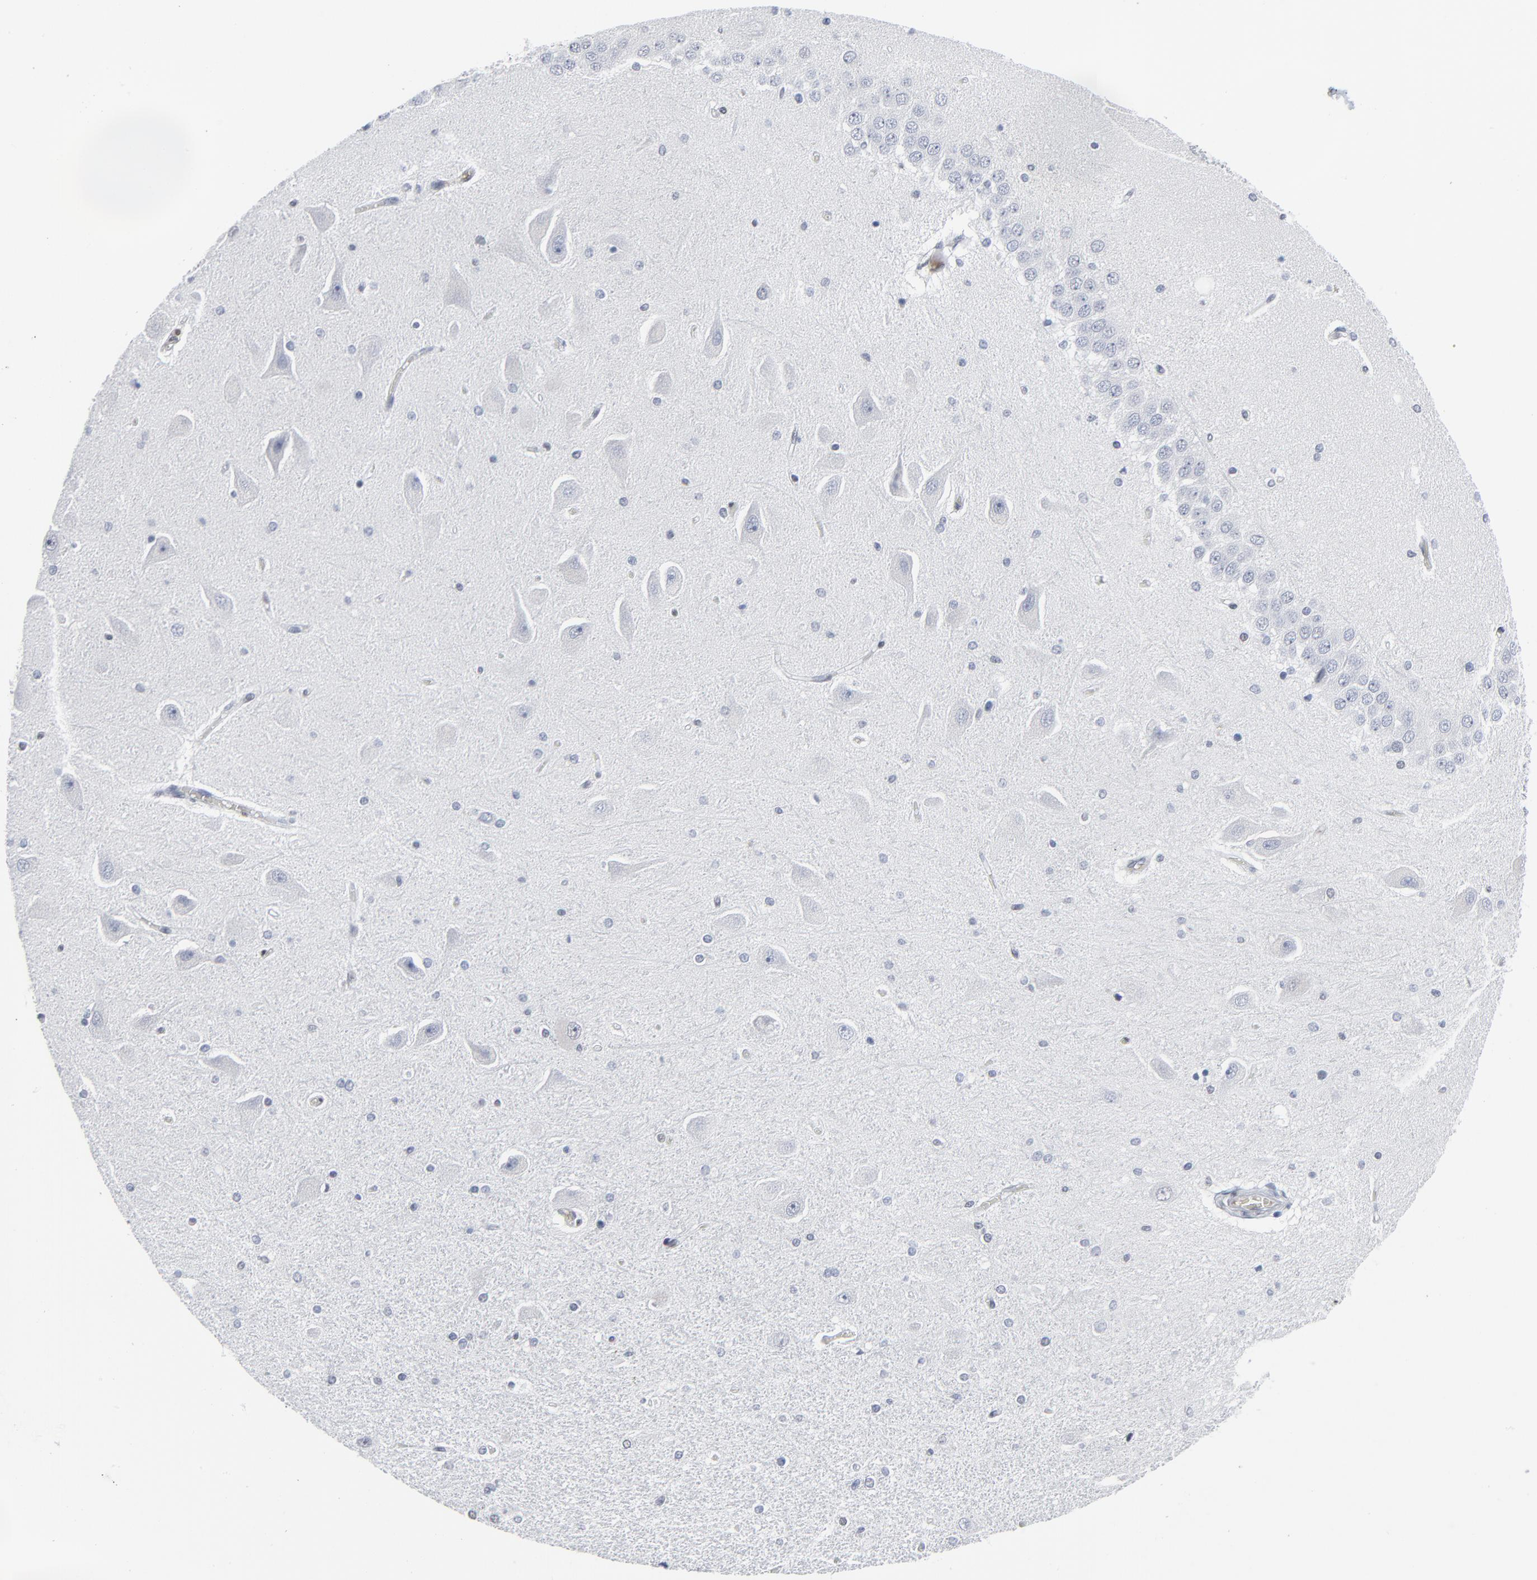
{"staining": {"intensity": "negative", "quantity": "none", "location": "none"}, "tissue": "hippocampus", "cell_type": "Glial cells", "image_type": "normal", "snomed": [{"axis": "morphology", "description": "Normal tissue, NOS"}, {"axis": "topography", "description": "Hippocampus"}], "caption": "Hippocampus was stained to show a protein in brown. There is no significant positivity in glial cells. (Immunohistochemistry (ihc), brightfield microscopy, high magnification).", "gene": "ATF7", "patient": {"sex": "female", "age": 54}}